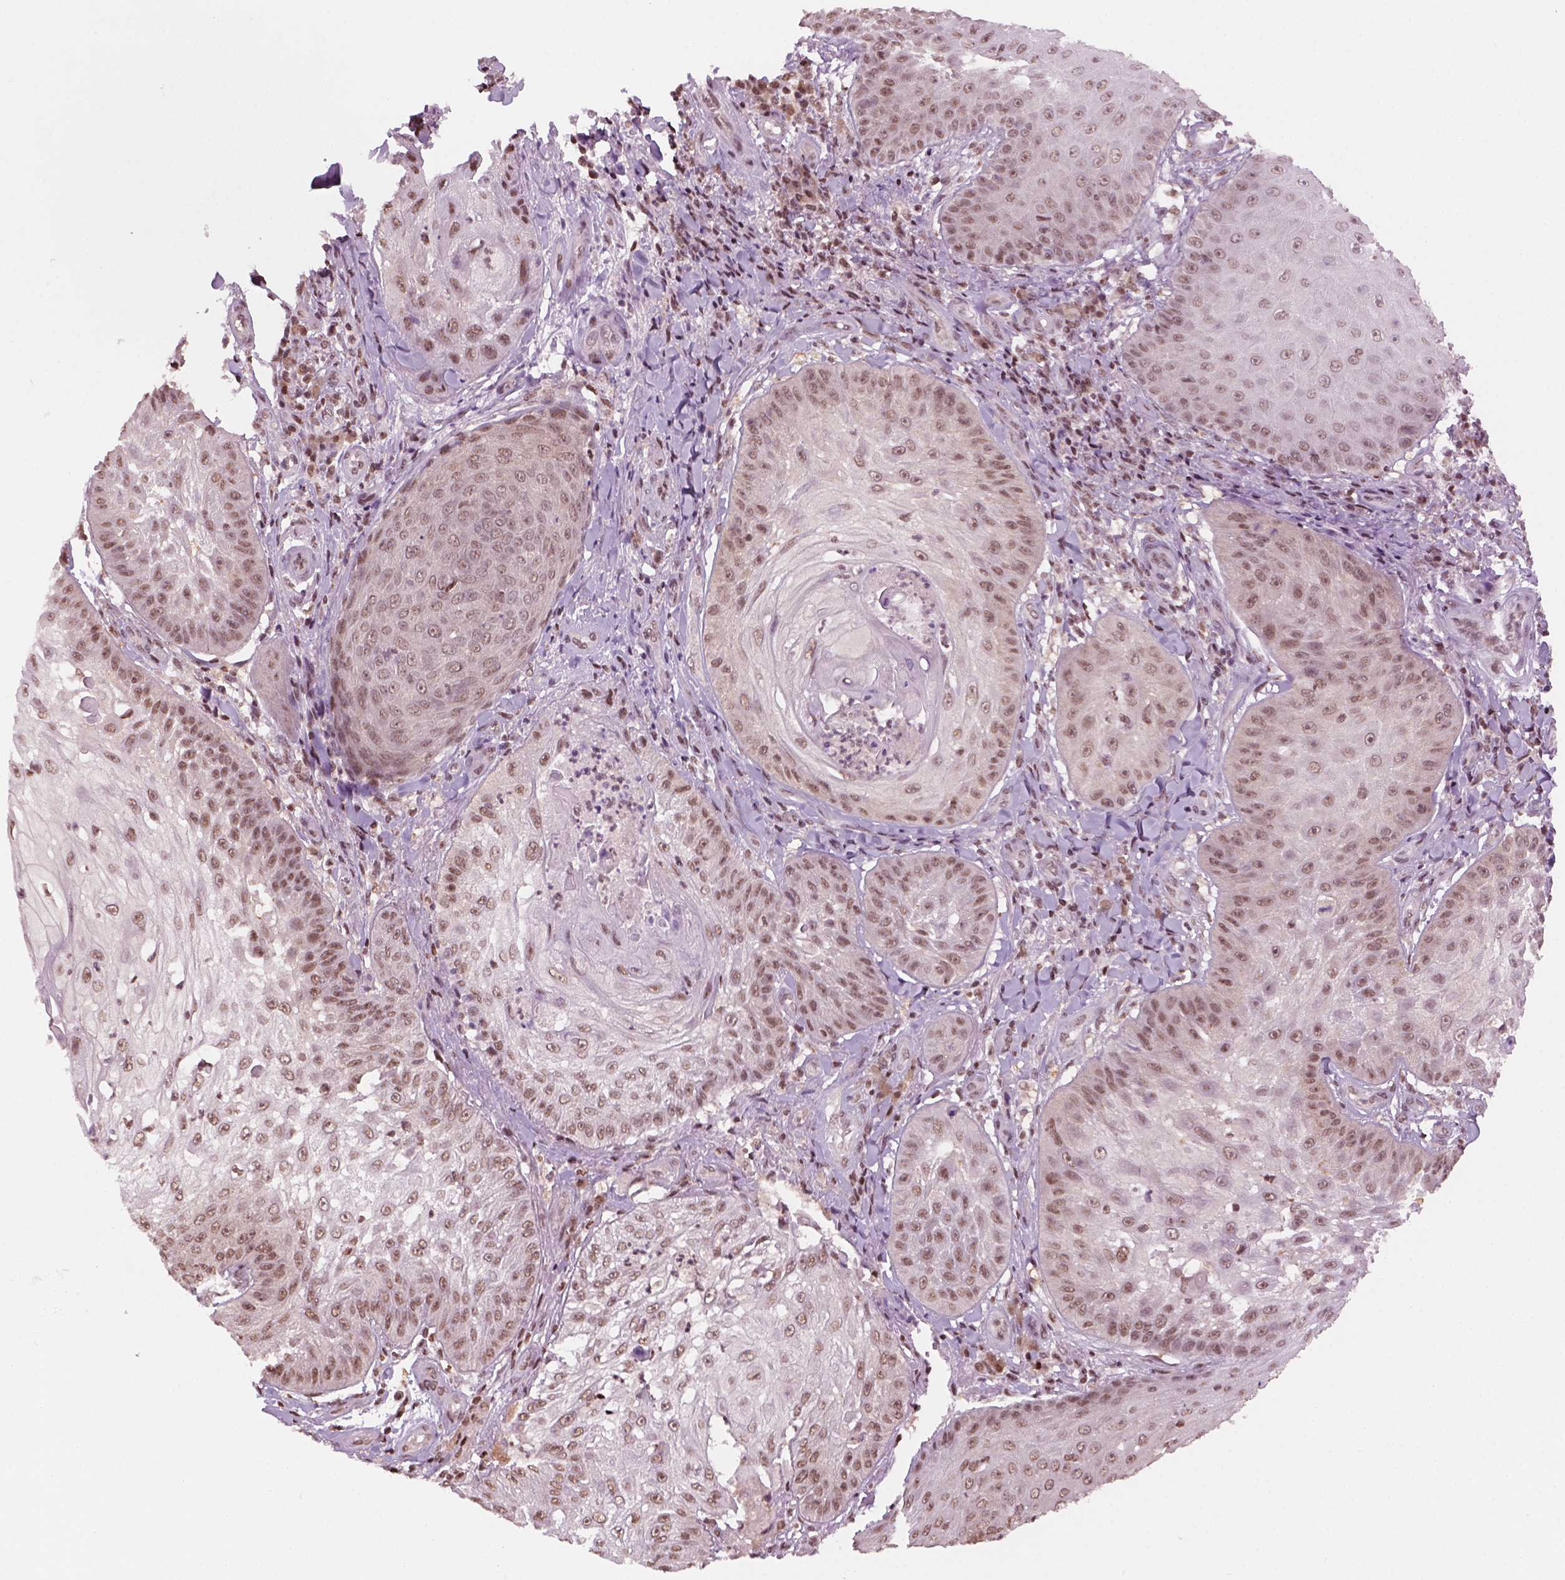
{"staining": {"intensity": "weak", "quantity": ">75%", "location": "nuclear"}, "tissue": "skin cancer", "cell_type": "Tumor cells", "image_type": "cancer", "snomed": [{"axis": "morphology", "description": "Squamous cell carcinoma, NOS"}, {"axis": "topography", "description": "Skin"}], "caption": "Tumor cells display low levels of weak nuclear staining in about >75% of cells in squamous cell carcinoma (skin).", "gene": "GOT1", "patient": {"sex": "male", "age": 70}}